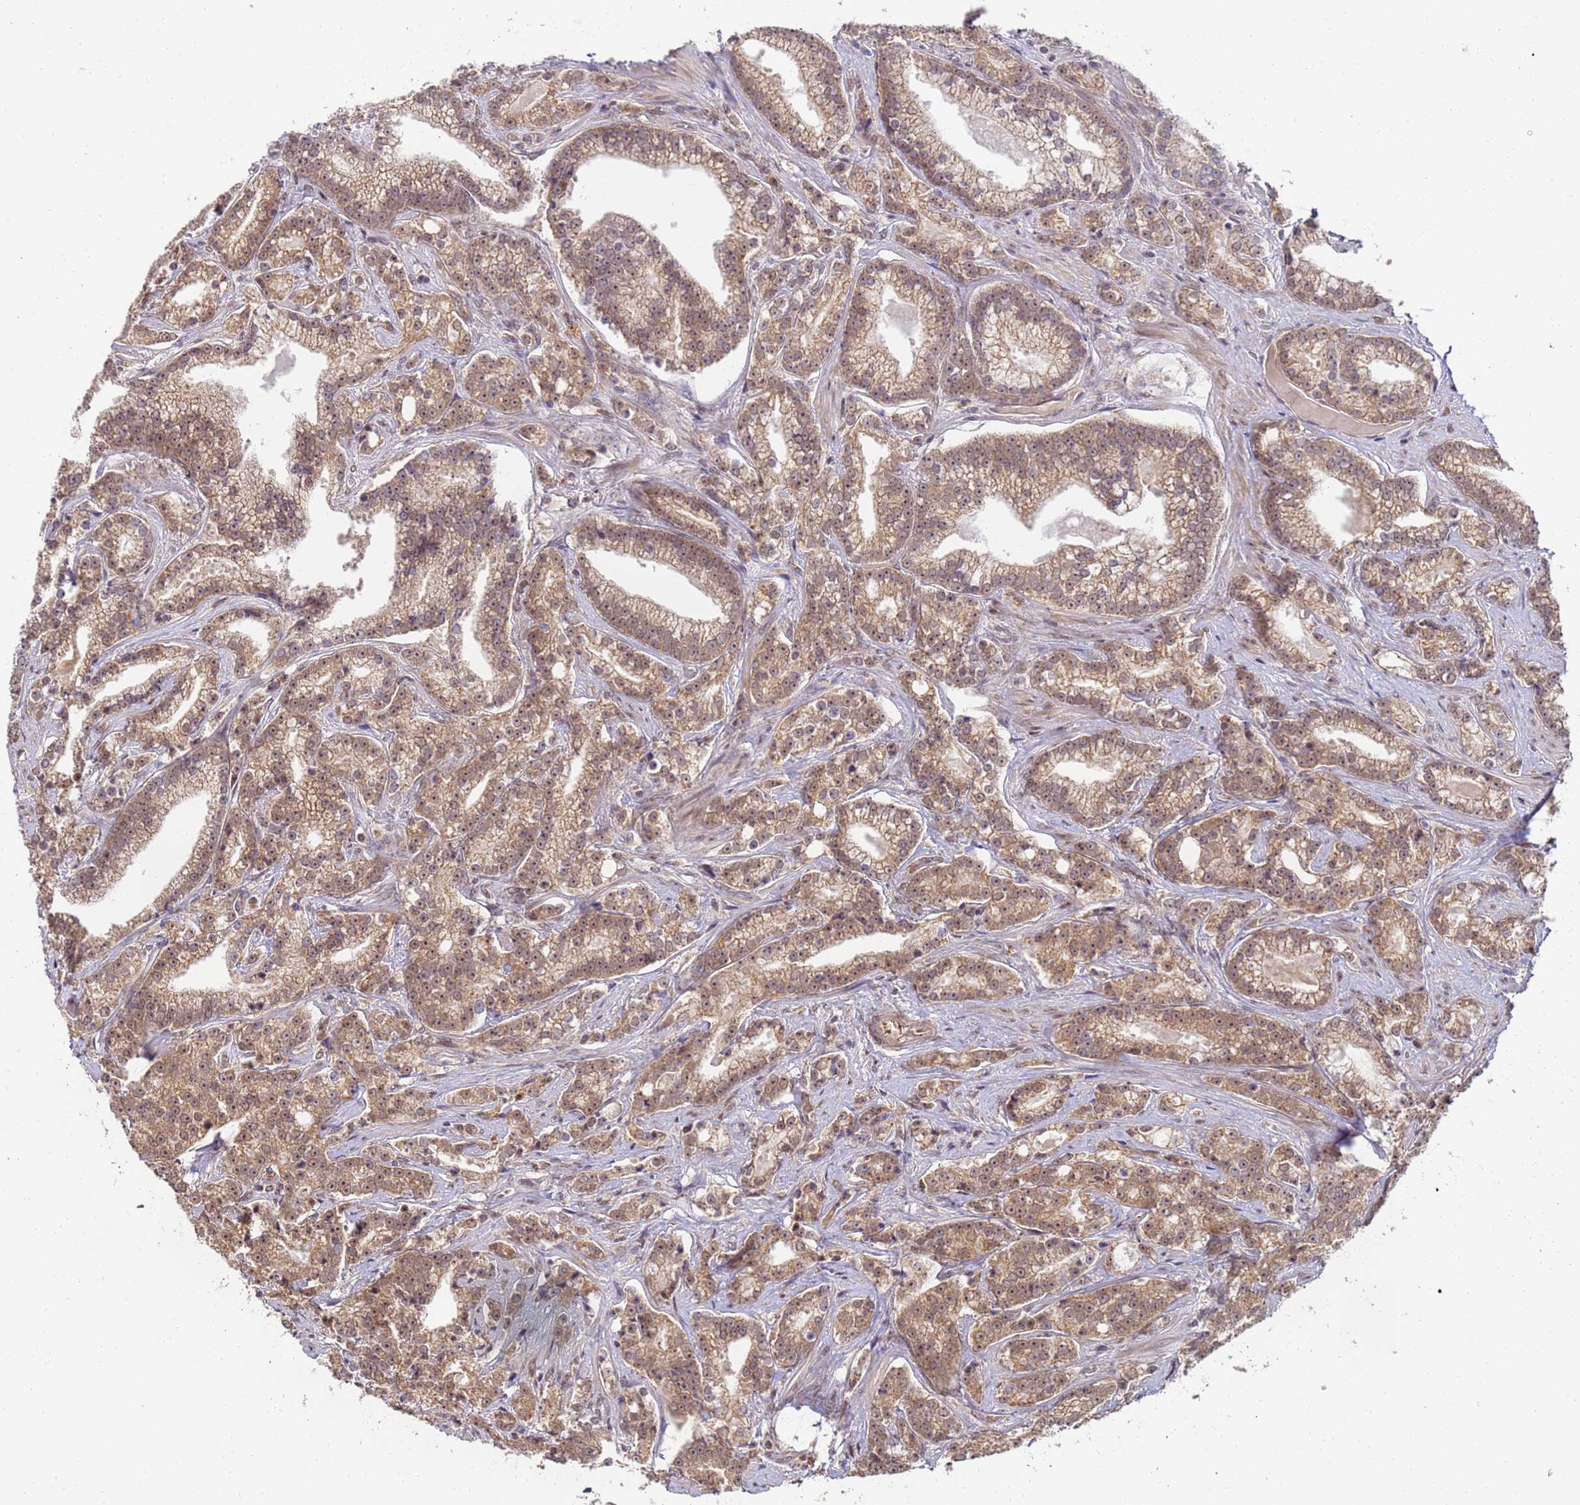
{"staining": {"intensity": "moderate", "quantity": ">75%", "location": "cytoplasmic/membranous,nuclear"}, "tissue": "prostate cancer", "cell_type": "Tumor cells", "image_type": "cancer", "snomed": [{"axis": "morphology", "description": "Adenocarcinoma, High grade"}, {"axis": "topography", "description": "Prostate"}], "caption": "Immunohistochemical staining of human prostate adenocarcinoma (high-grade) shows medium levels of moderate cytoplasmic/membranous and nuclear positivity in about >75% of tumor cells.", "gene": "RAPGEF3", "patient": {"sex": "male", "age": 67}}